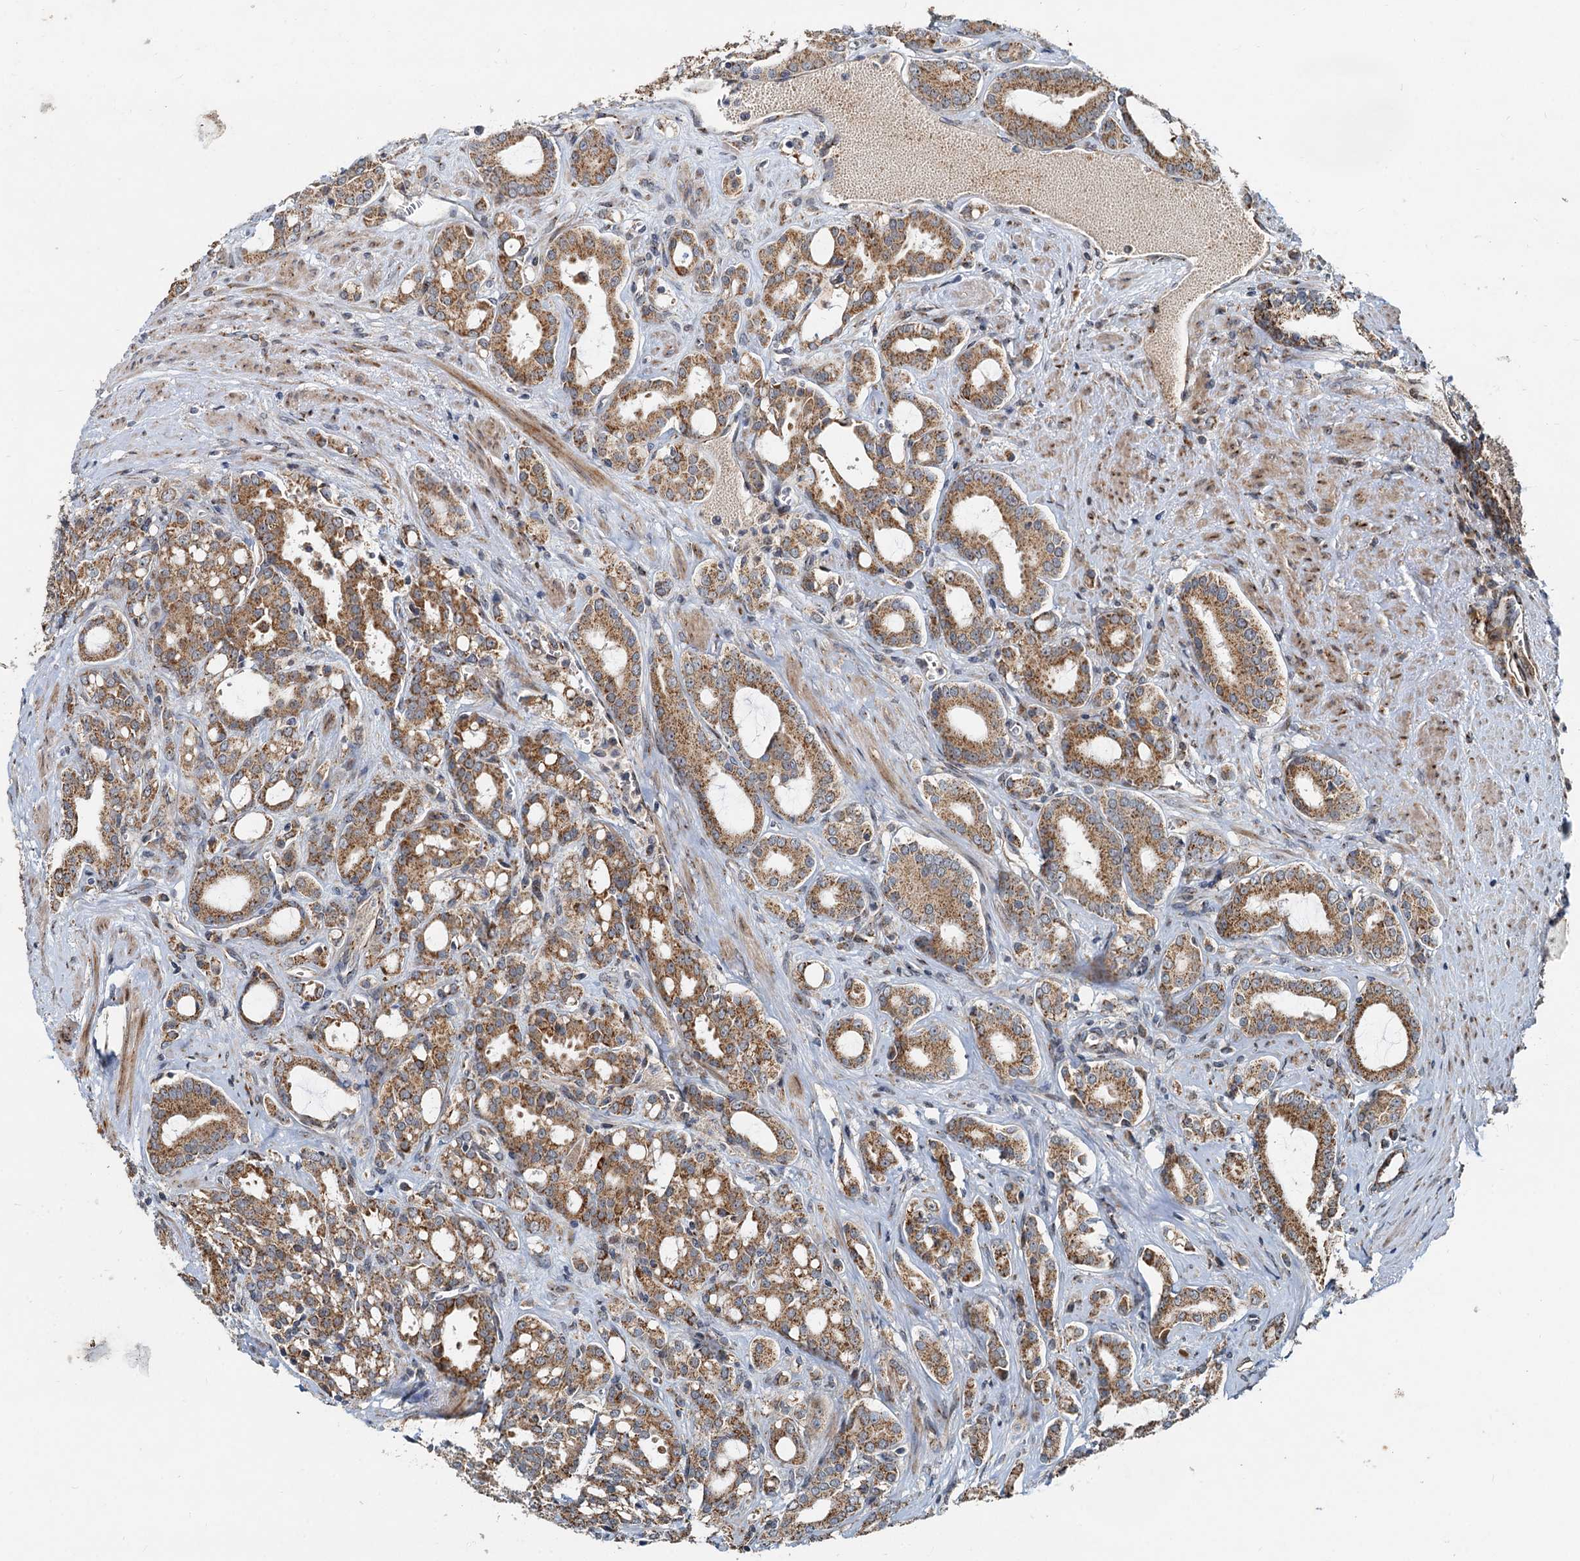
{"staining": {"intensity": "moderate", "quantity": ">75%", "location": "cytoplasmic/membranous"}, "tissue": "prostate cancer", "cell_type": "Tumor cells", "image_type": "cancer", "snomed": [{"axis": "morphology", "description": "Adenocarcinoma, High grade"}, {"axis": "topography", "description": "Prostate"}], "caption": "Prostate cancer (high-grade adenocarcinoma) stained with a brown dye shows moderate cytoplasmic/membranous positive staining in approximately >75% of tumor cells.", "gene": "CEP68", "patient": {"sex": "male", "age": 72}}